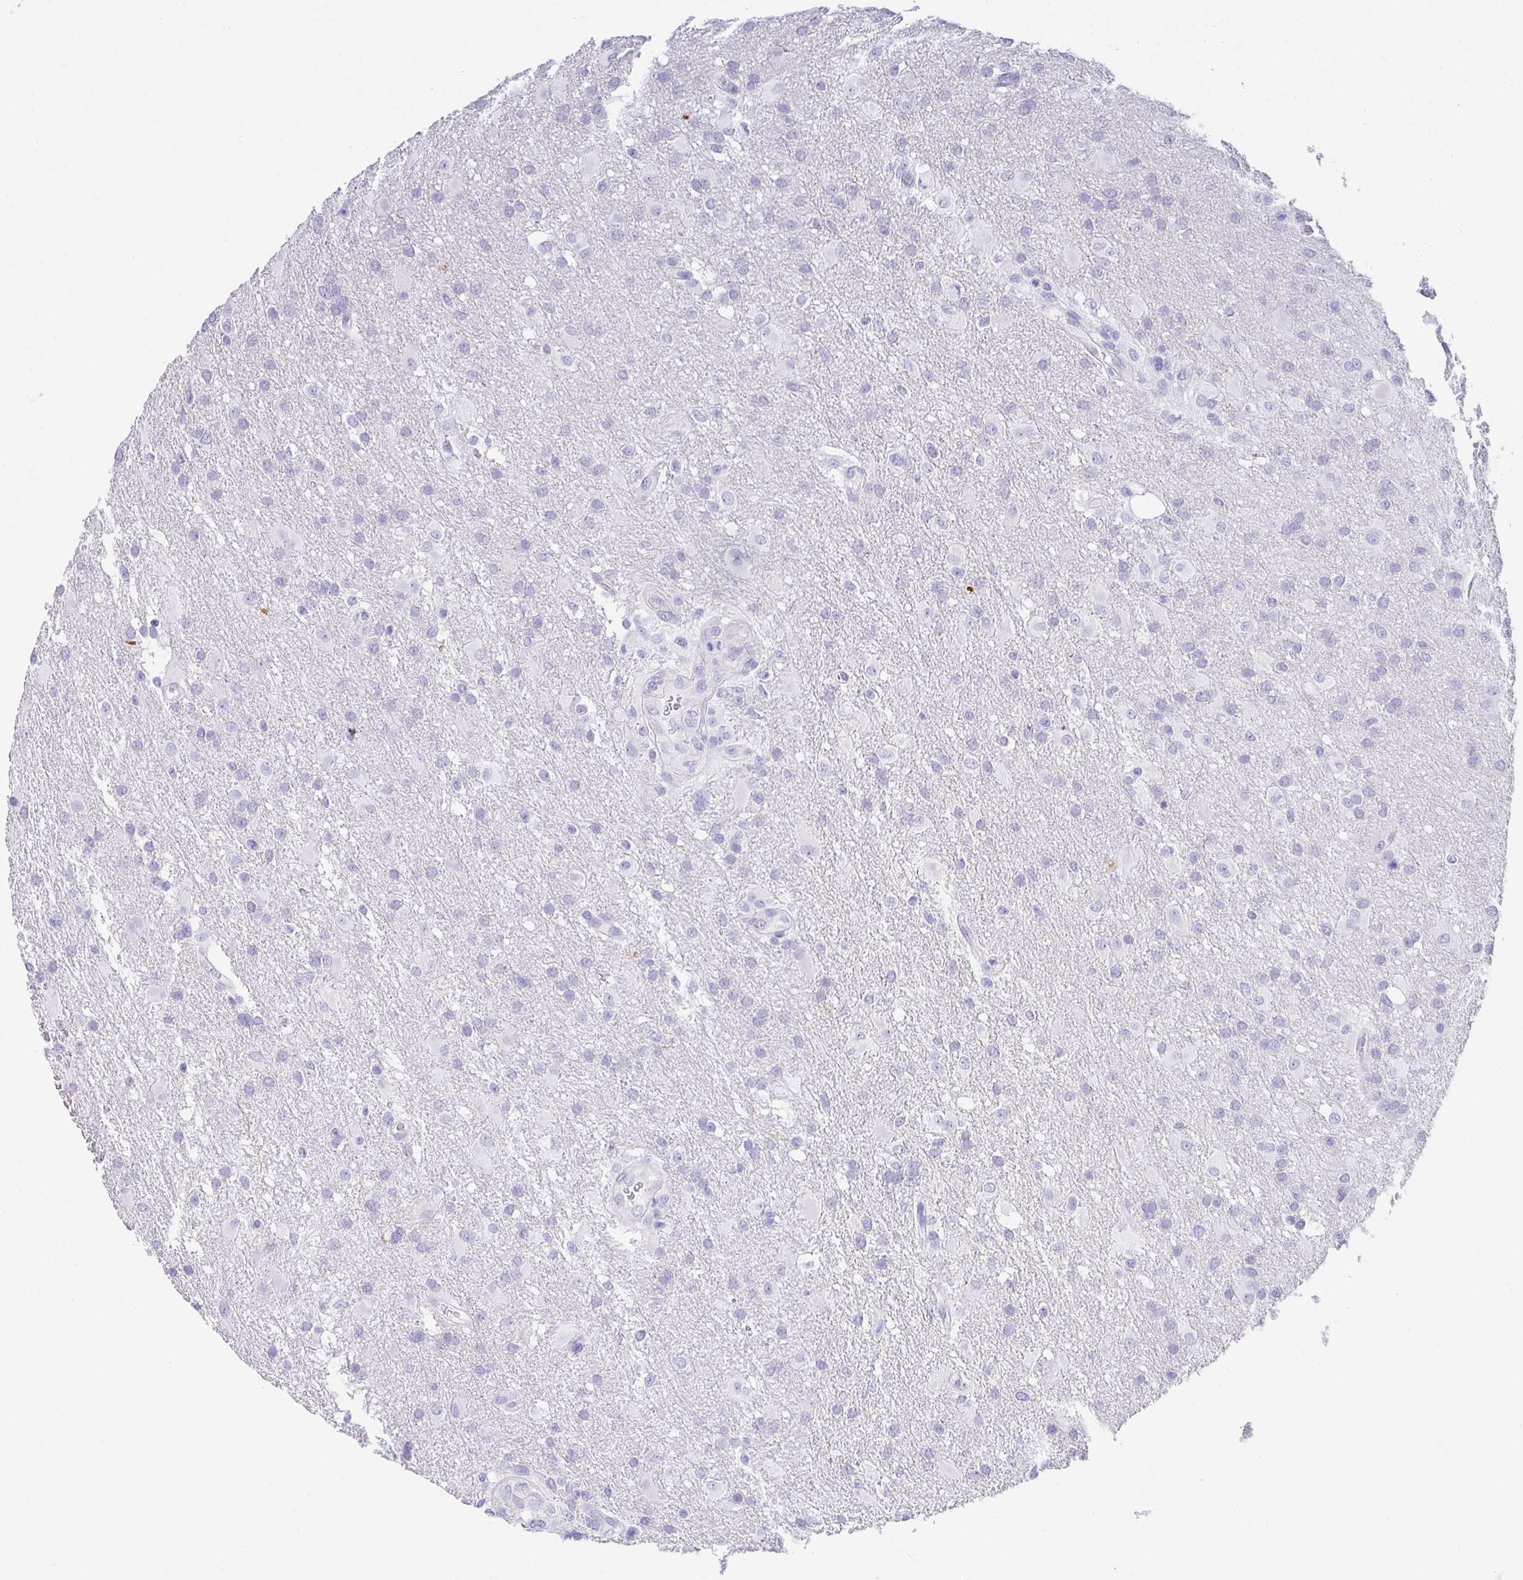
{"staining": {"intensity": "negative", "quantity": "none", "location": "none"}, "tissue": "glioma", "cell_type": "Tumor cells", "image_type": "cancer", "snomed": [{"axis": "morphology", "description": "Glioma, malignant, High grade"}, {"axis": "topography", "description": "Brain"}], "caption": "The micrograph exhibits no significant expression in tumor cells of malignant high-grade glioma.", "gene": "CHAT", "patient": {"sex": "male", "age": 53}}